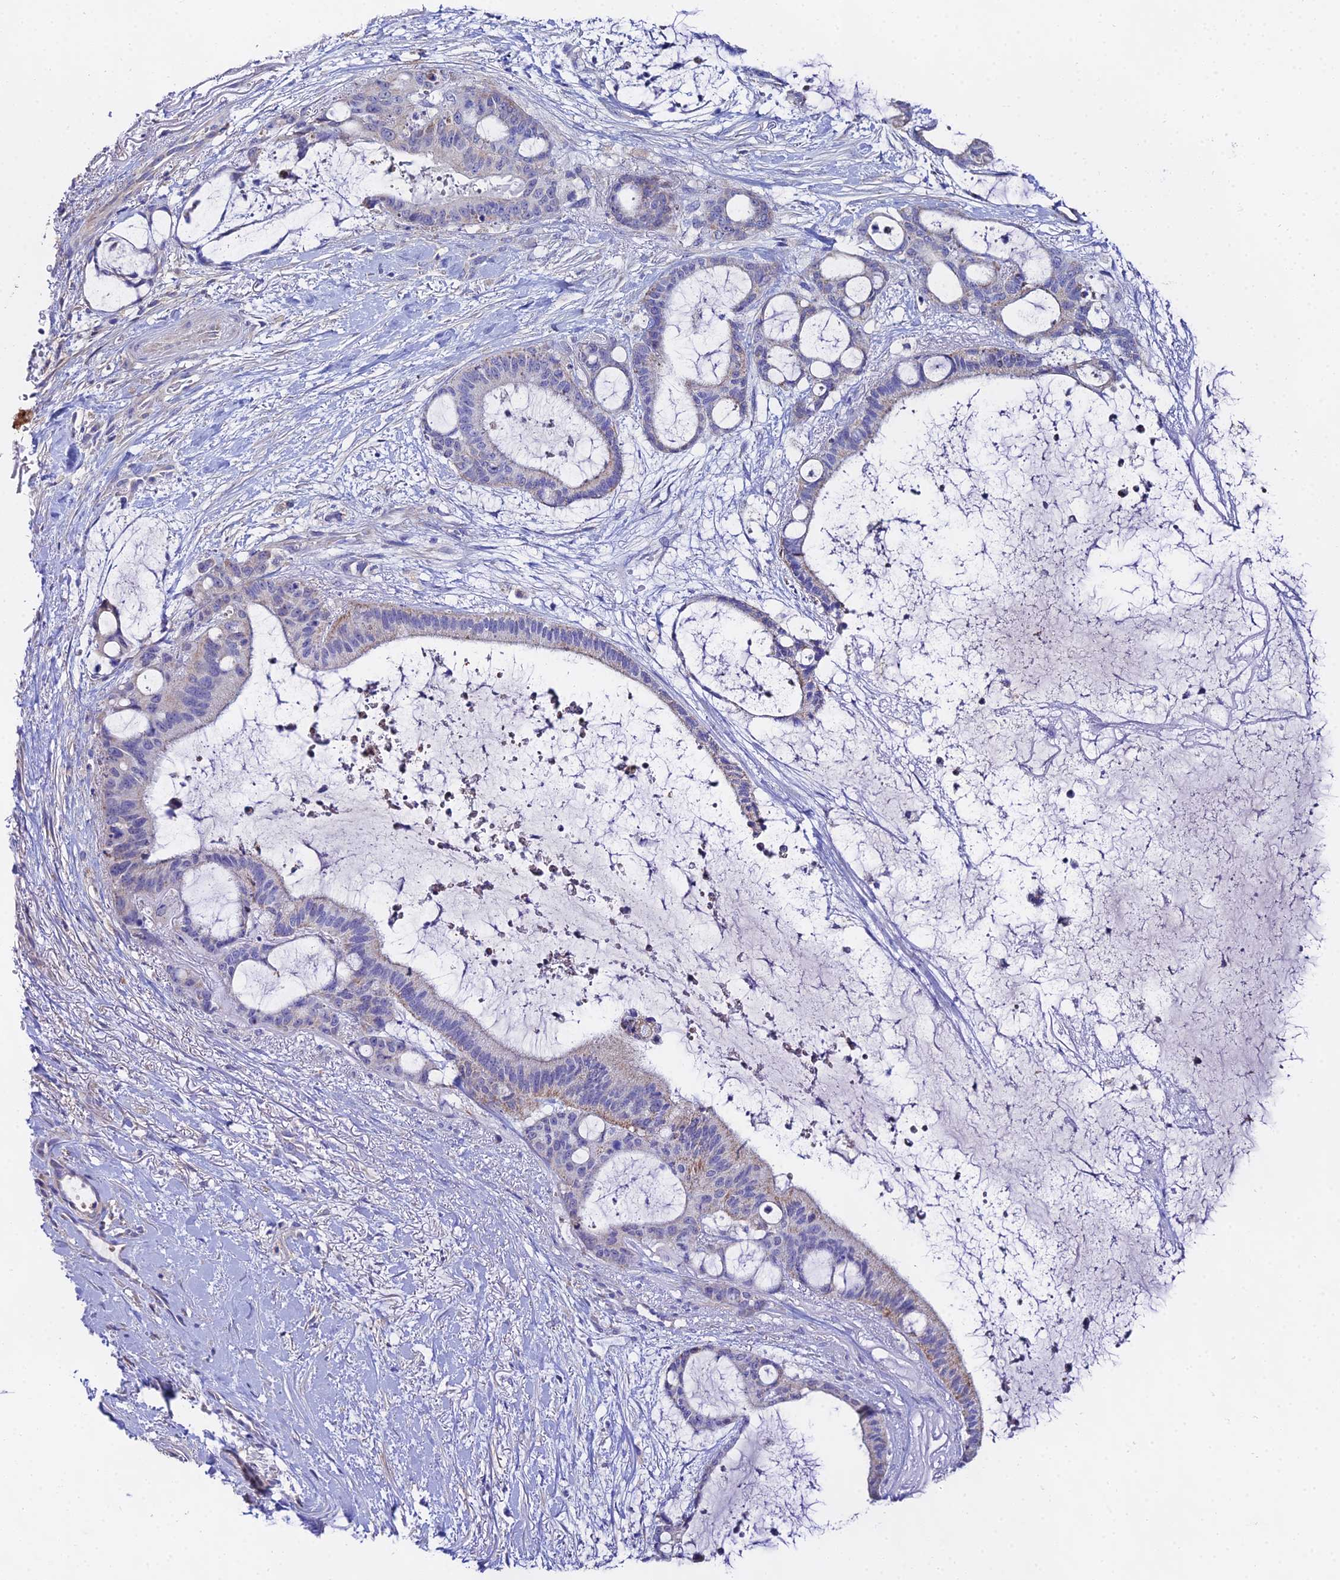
{"staining": {"intensity": "negative", "quantity": "none", "location": "none"}, "tissue": "liver cancer", "cell_type": "Tumor cells", "image_type": "cancer", "snomed": [{"axis": "morphology", "description": "Normal tissue, NOS"}, {"axis": "morphology", "description": "Cholangiocarcinoma"}, {"axis": "topography", "description": "Liver"}, {"axis": "topography", "description": "Peripheral nerve tissue"}], "caption": "Protein analysis of cholangiocarcinoma (liver) displays no significant expression in tumor cells.", "gene": "PPP2R2C", "patient": {"sex": "female", "age": 73}}